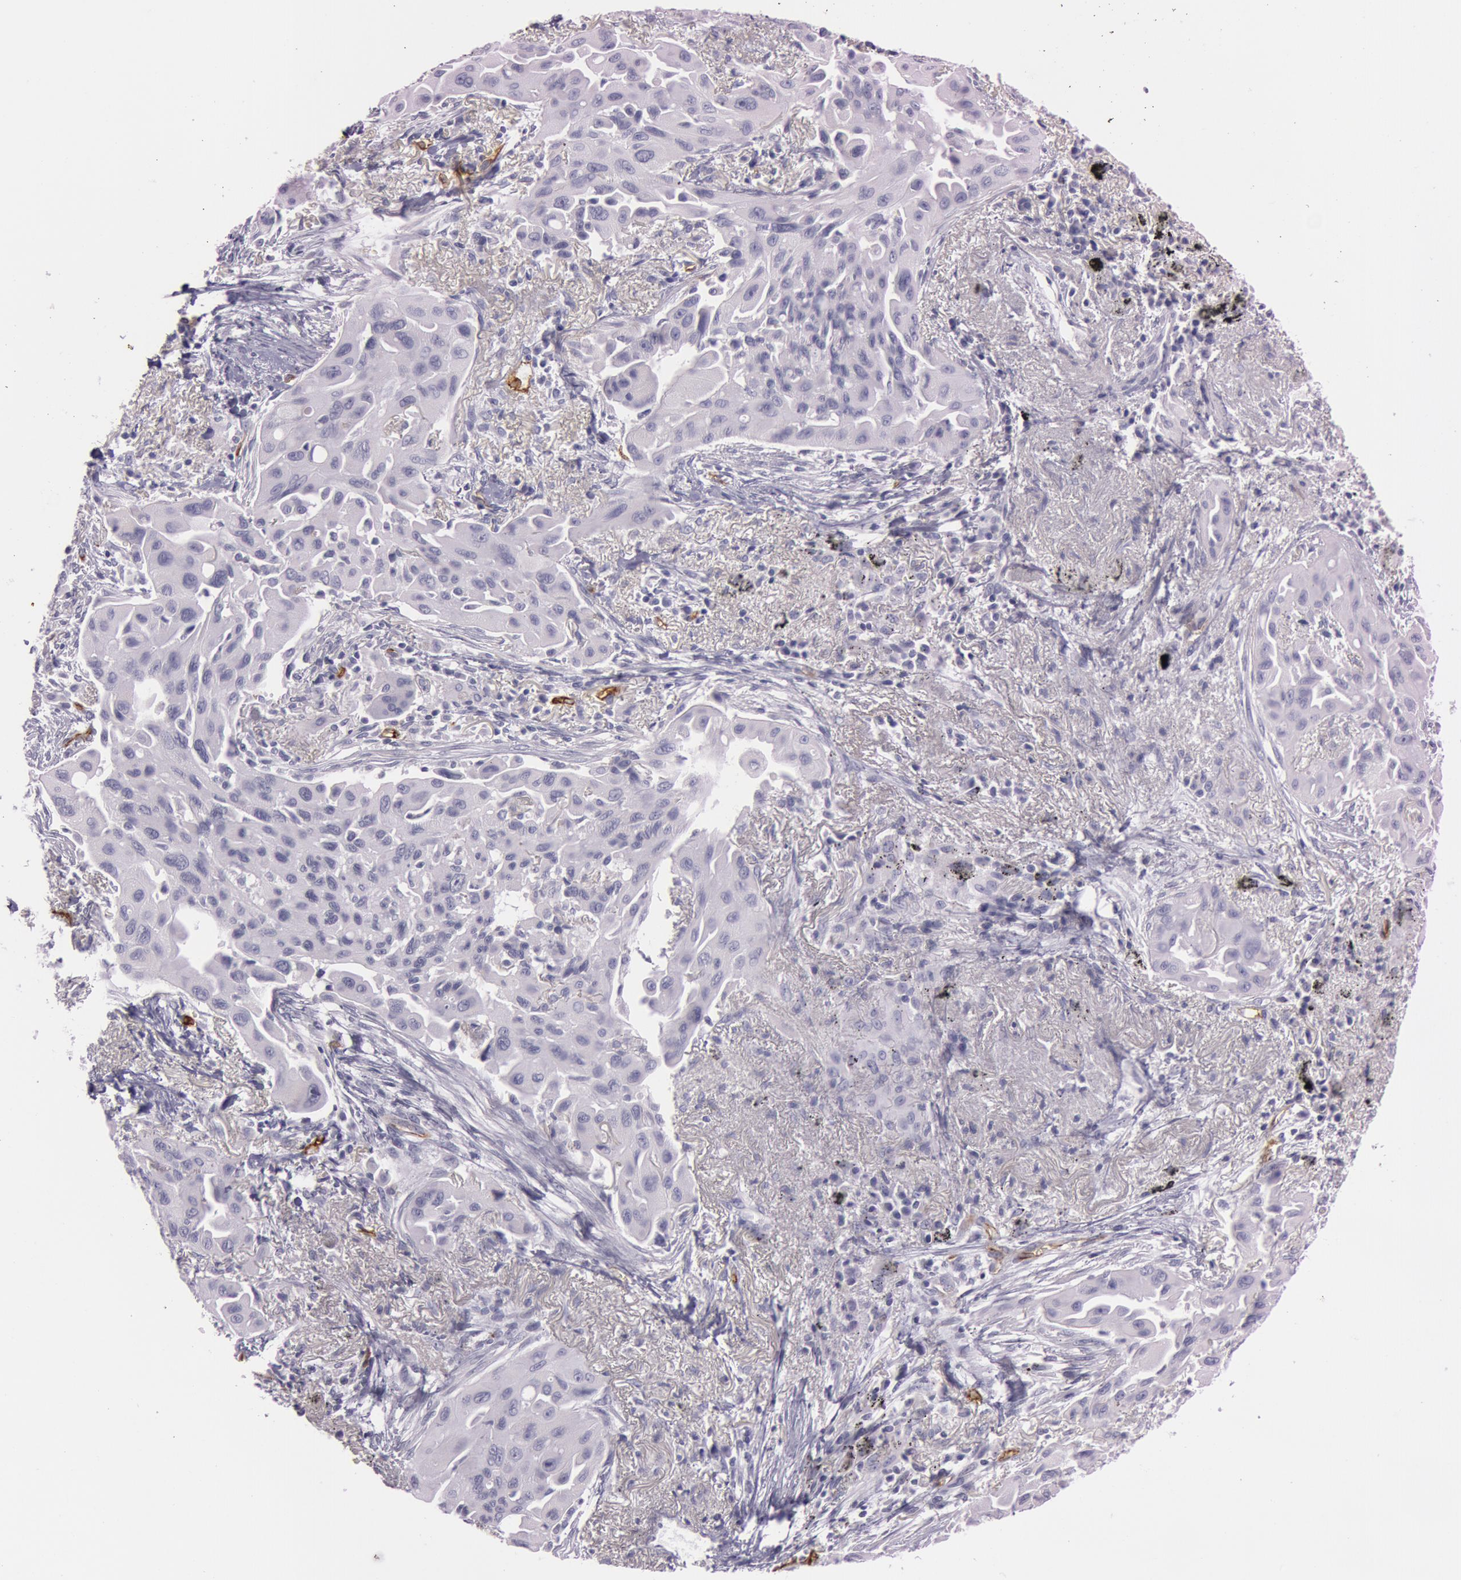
{"staining": {"intensity": "negative", "quantity": "none", "location": "none"}, "tissue": "lung cancer", "cell_type": "Tumor cells", "image_type": "cancer", "snomed": [{"axis": "morphology", "description": "Adenocarcinoma, NOS"}, {"axis": "topography", "description": "Lung"}], "caption": "This is an immunohistochemistry (IHC) histopathology image of adenocarcinoma (lung). There is no expression in tumor cells.", "gene": "FOLH1", "patient": {"sex": "male", "age": 68}}